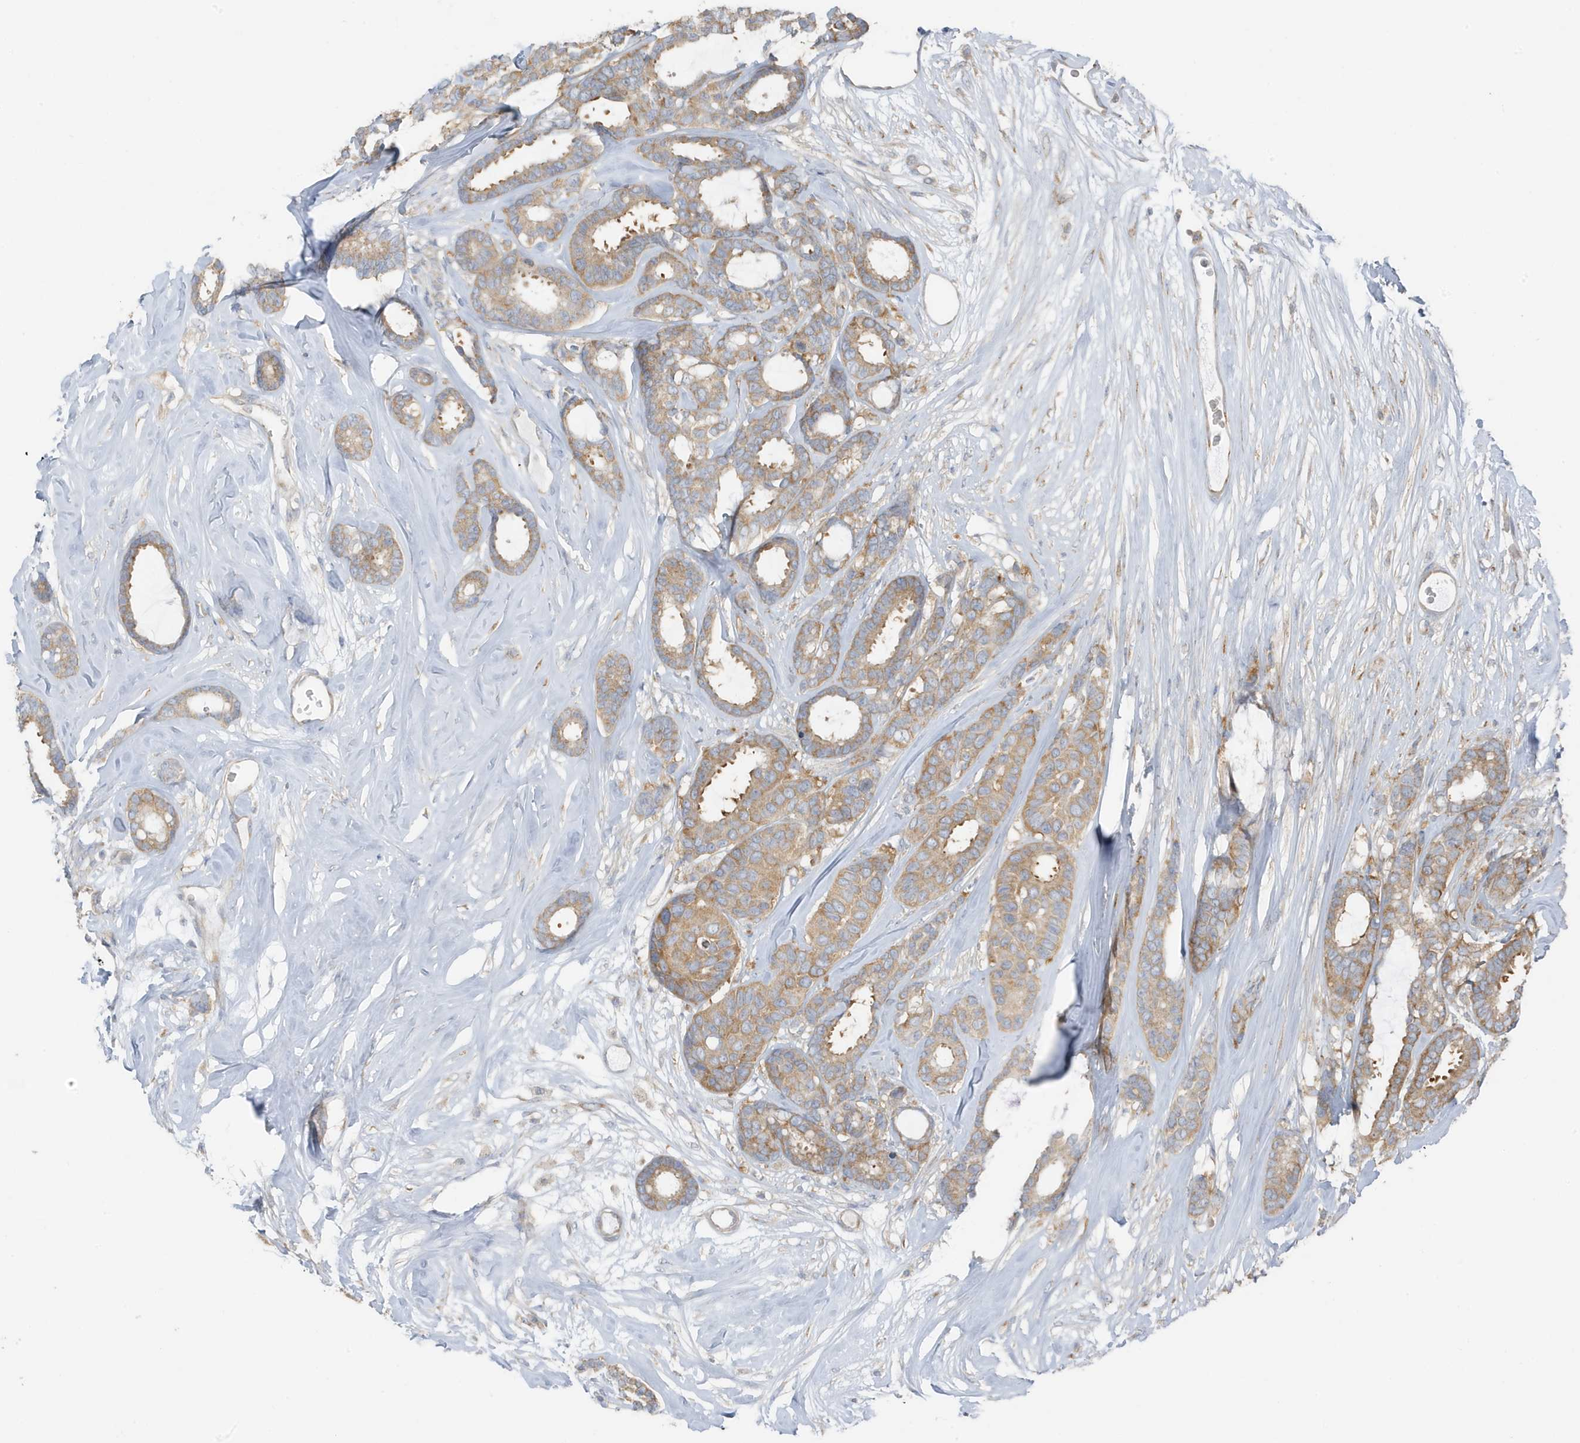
{"staining": {"intensity": "moderate", "quantity": ">75%", "location": "cytoplasmic/membranous"}, "tissue": "breast cancer", "cell_type": "Tumor cells", "image_type": "cancer", "snomed": [{"axis": "morphology", "description": "Duct carcinoma"}, {"axis": "topography", "description": "Breast"}], "caption": "The immunohistochemical stain labels moderate cytoplasmic/membranous staining in tumor cells of breast cancer tissue.", "gene": "GOLGA4", "patient": {"sex": "female", "age": 87}}